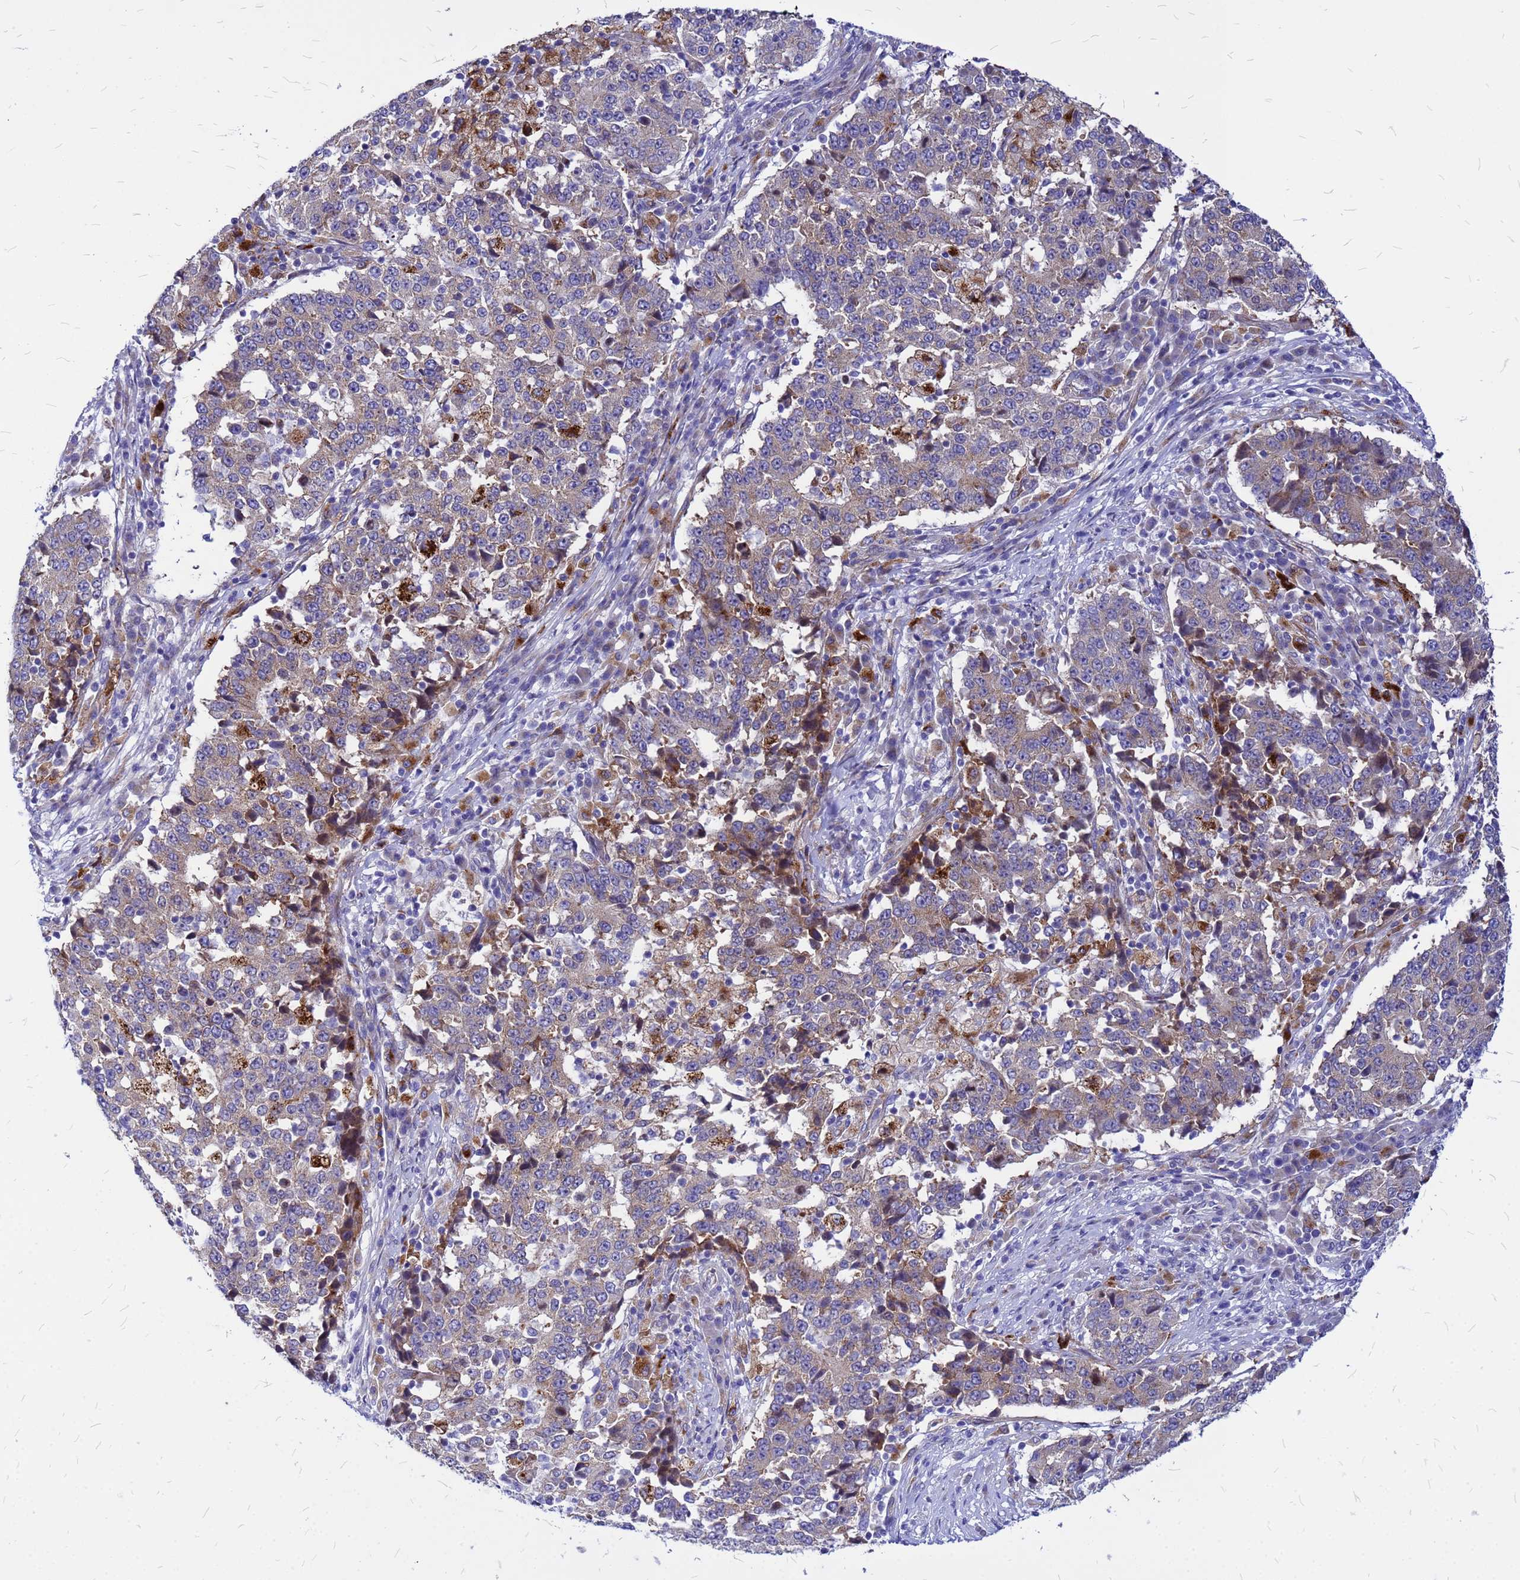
{"staining": {"intensity": "moderate", "quantity": "<25%", "location": "cytoplasmic/membranous"}, "tissue": "stomach cancer", "cell_type": "Tumor cells", "image_type": "cancer", "snomed": [{"axis": "morphology", "description": "Adenocarcinoma, NOS"}, {"axis": "topography", "description": "Stomach"}], "caption": "This is a photomicrograph of IHC staining of adenocarcinoma (stomach), which shows moderate expression in the cytoplasmic/membranous of tumor cells.", "gene": "NOSTRIN", "patient": {"sex": "male", "age": 59}}